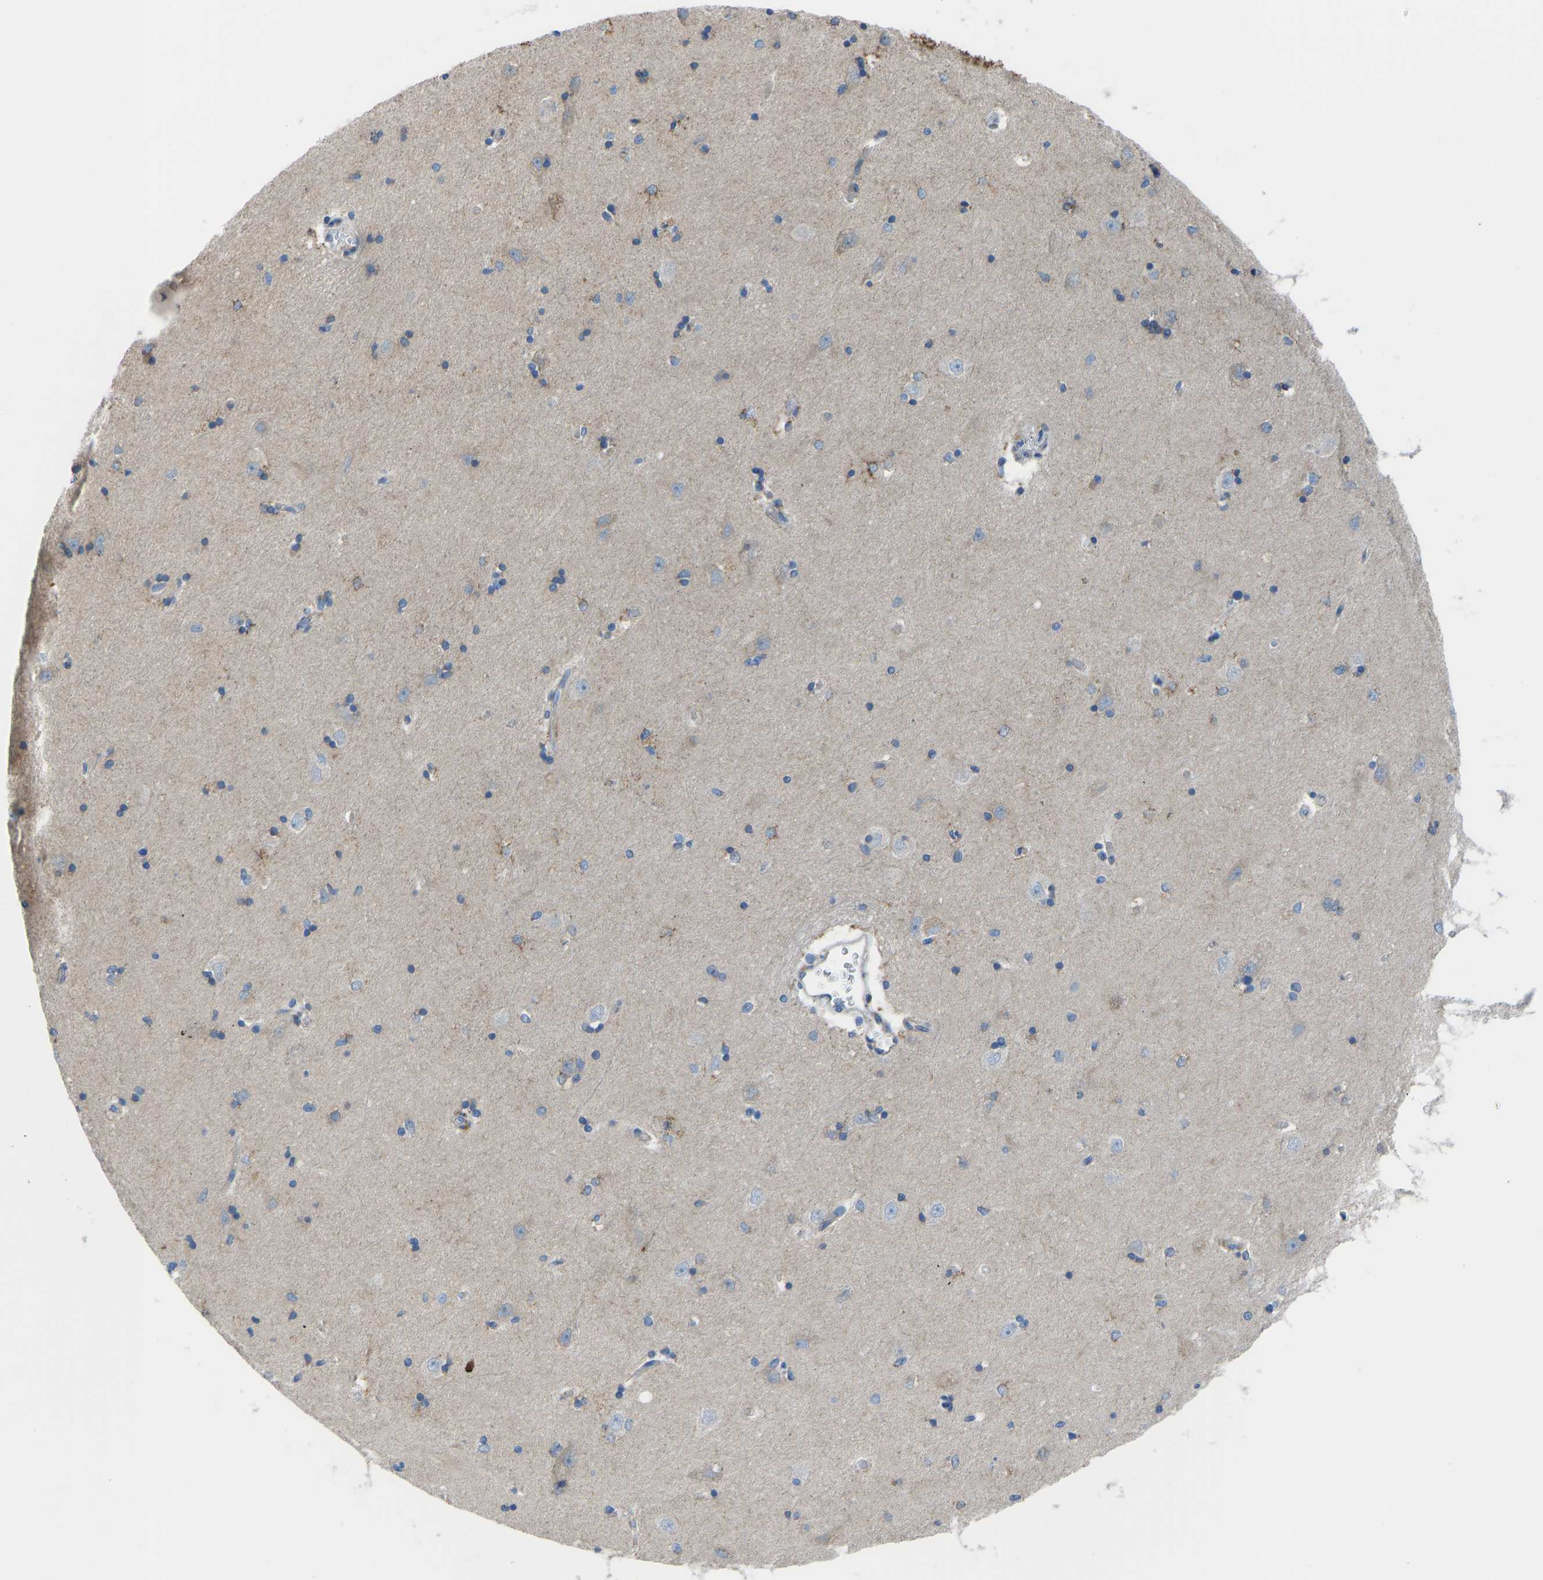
{"staining": {"intensity": "moderate", "quantity": "<25%", "location": "cytoplasmic/membranous"}, "tissue": "hippocampus", "cell_type": "Glial cells", "image_type": "normal", "snomed": [{"axis": "morphology", "description": "Normal tissue, NOS"}, {"axis": "topography", "description": "Hippocampus"}], "caption": "This micrograph exhibits immunohistochemistry (IHC) staining of benign human hippocampus, with low moderate cytoplasmic/membranous staining in about <25% of glial cells.", "gene": "SMIM20", "patient": {"sex": "male", "age": 45}}